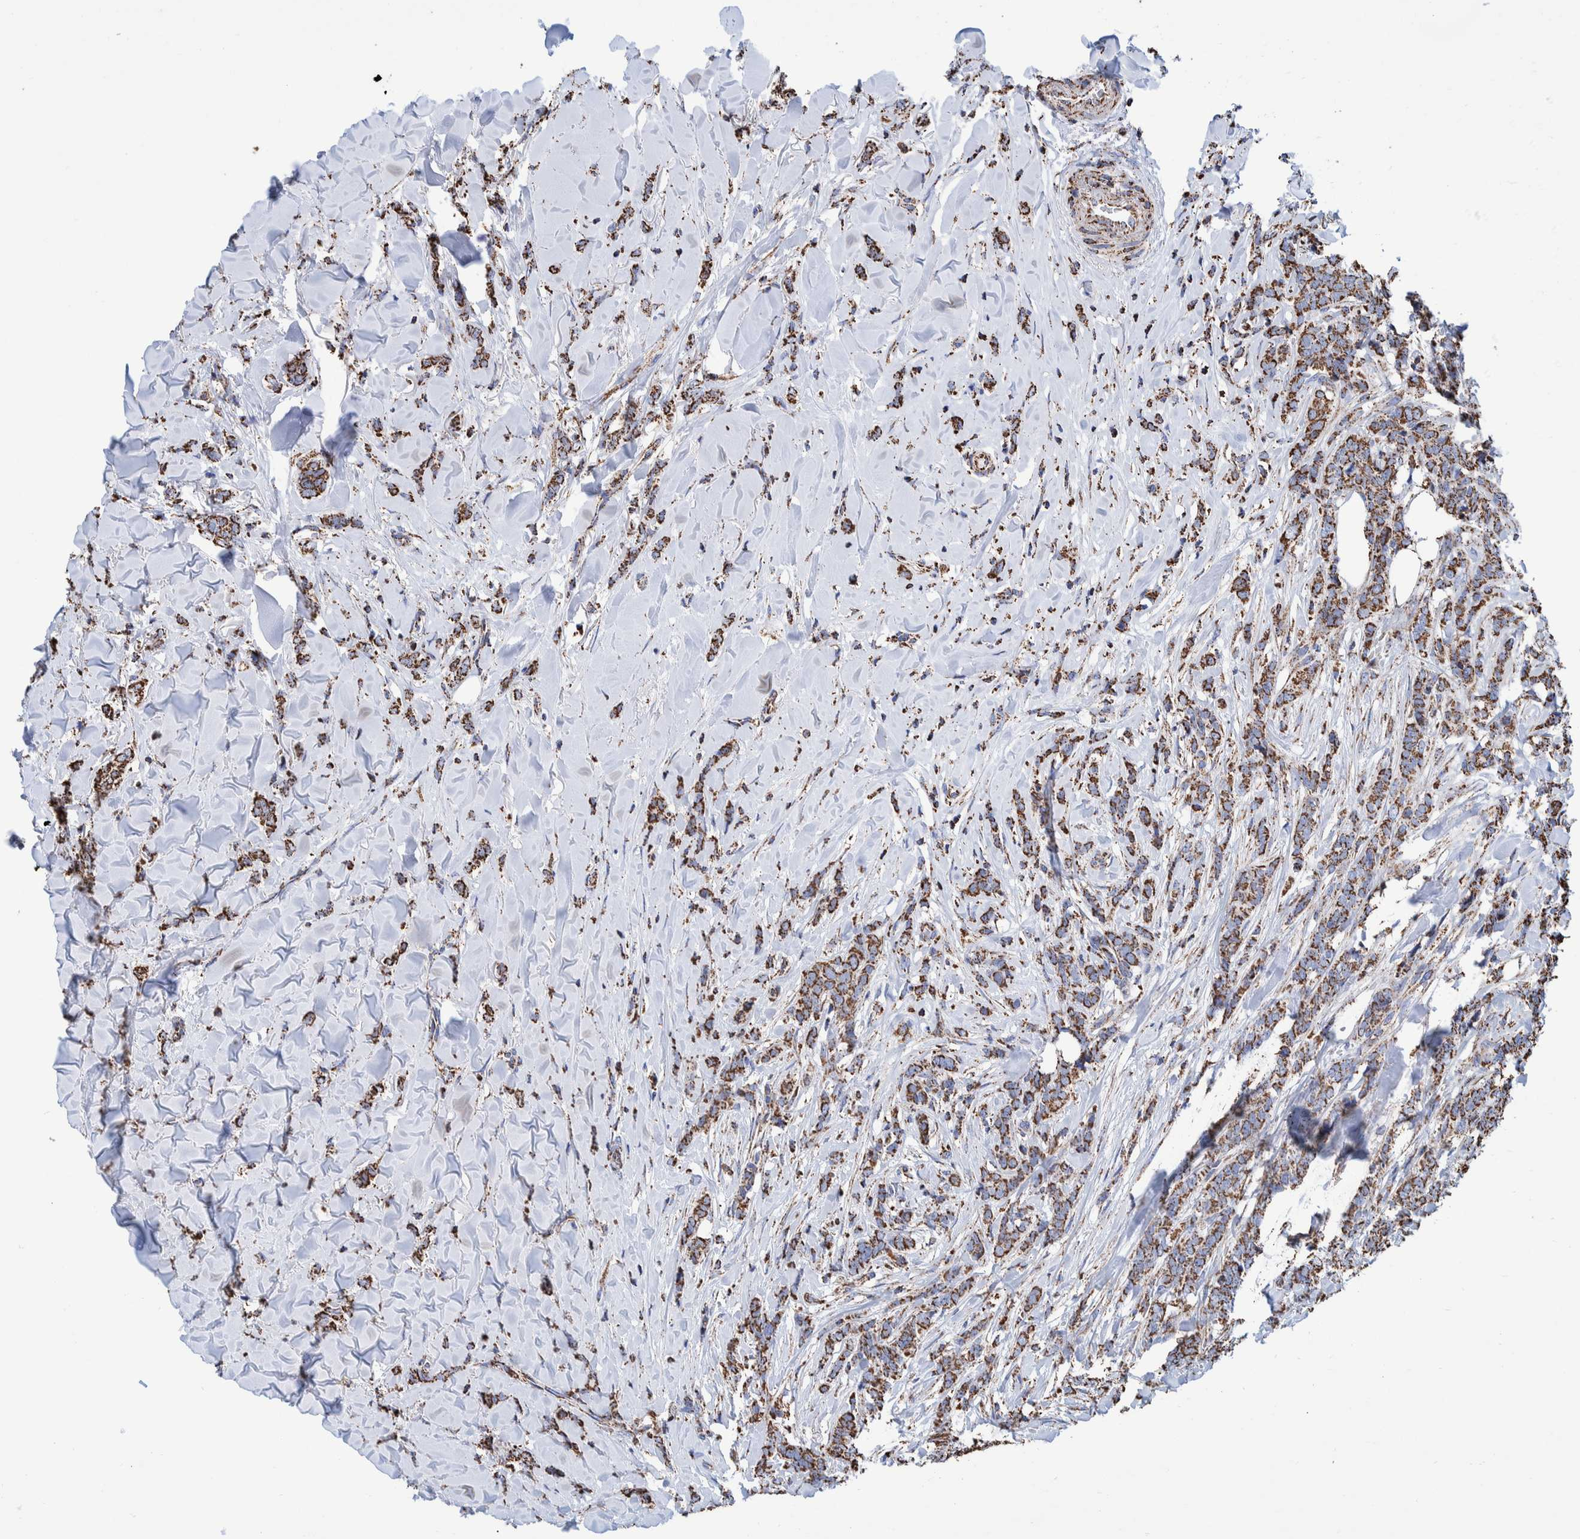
{"staining": {"intensity": "strong", "quantity": ">75%", "location": "cytoplasmic/membranous"}, "tissue": "breast cancer", "cell_type": "Tumor cells", "image_type": "cancer", "snomed": [{"axis": "morphology", "description": "Lobular carcinoma"}, {"axis": "topography", "description": "Skin"}, {"axis": "topography", "description": "Breast"}], "caption": "Breast cancer (lobular carcinoma) tissue exhibits strong cytoplasmic/membranous expression in approximately >75% of tumor cells", "gene": "VPS26C", "patient": {"sex": "female", "age": 46}}